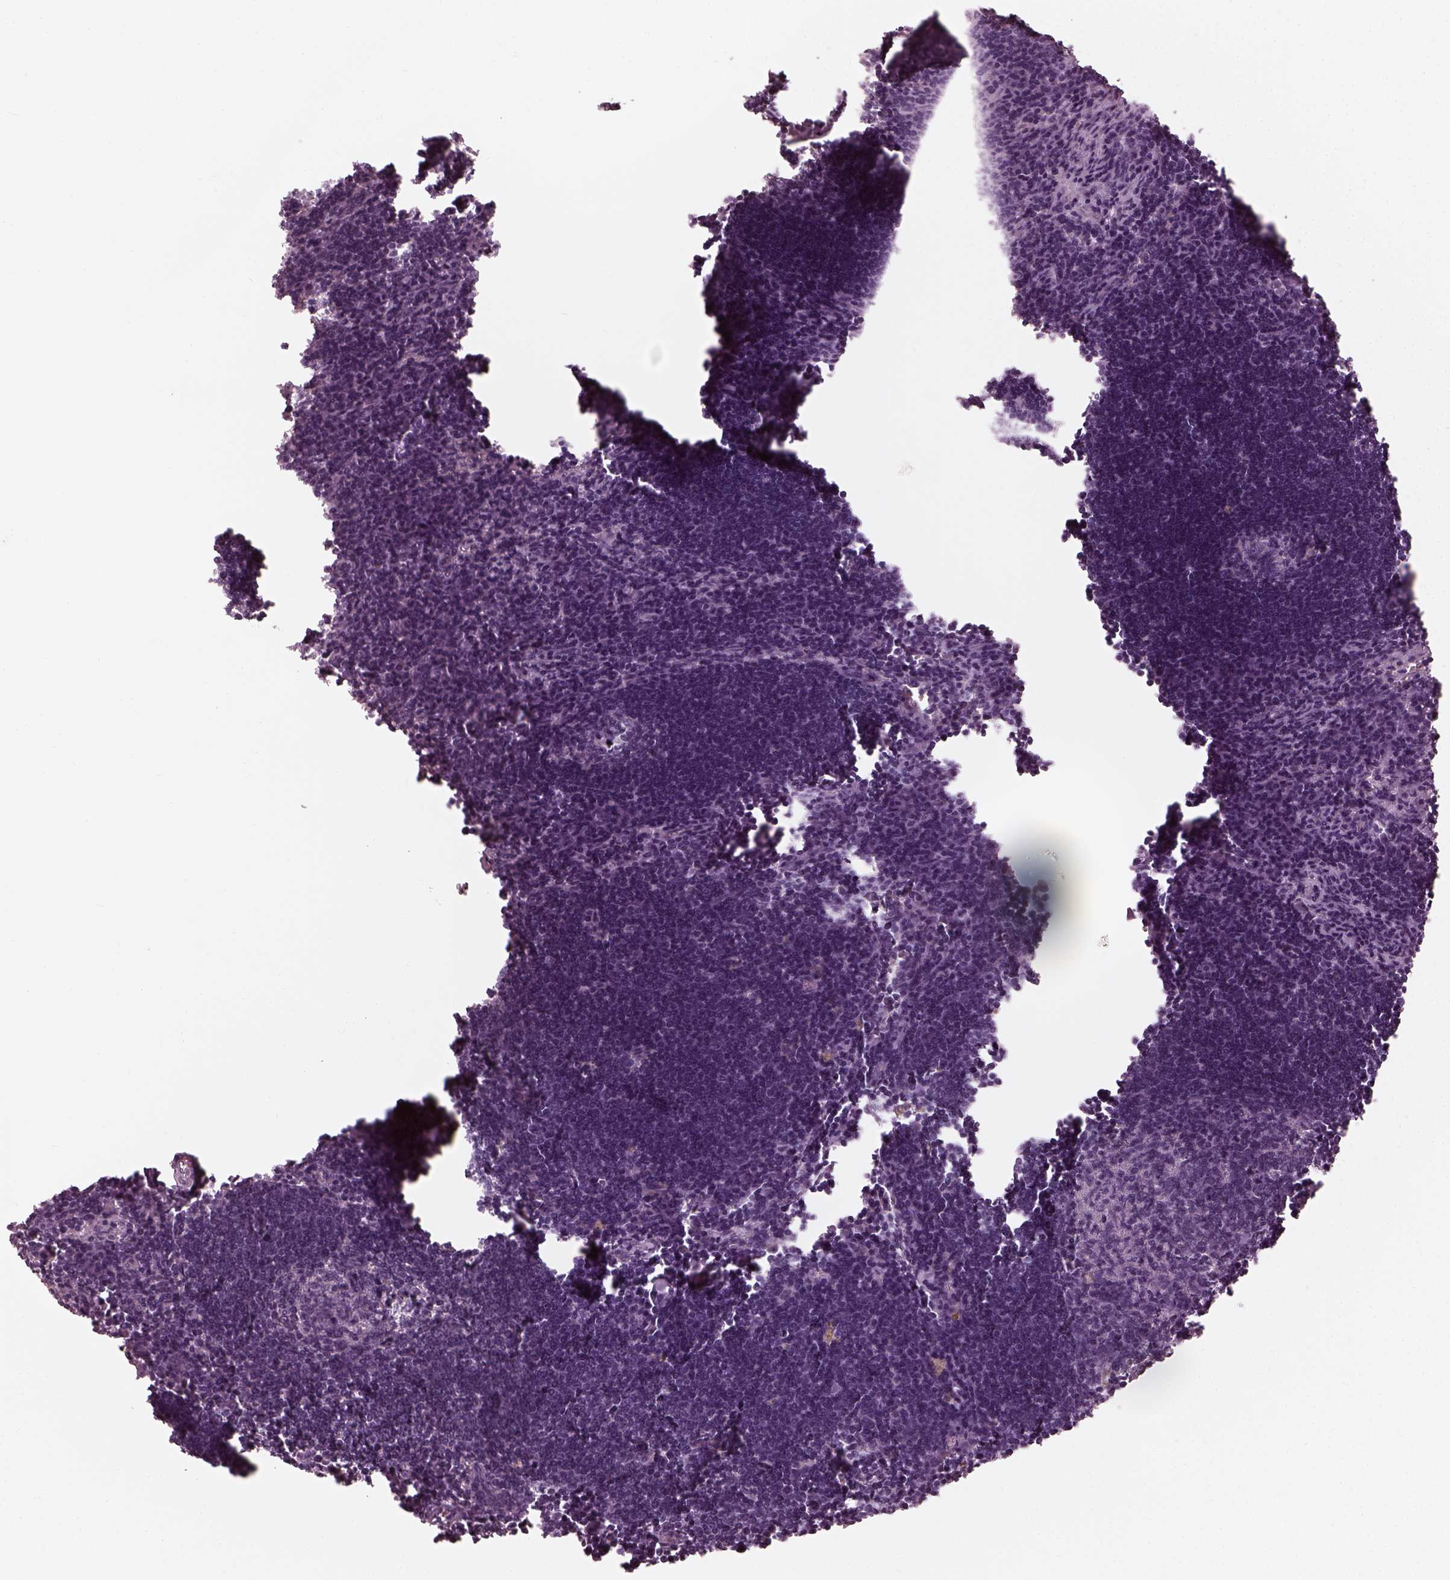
{"staining": {"intensity": "negative", "quantity": "none", "location": "none"}, "tissue": "lymph node", "cell_type": "Germinal center cells", "image_type": "normal", "snomed": [{"axis": "morphology", "description": "Normal tissue, NOS"}, {"axis": "topography", "description": "Lymph node"}], "caption": "DAB (3,3'-diaminobenzidine) immunohistochemical staining of unremarkable human lymph node demonstrates no significant expression in germinal center cells. (DAB (3,3'-diaminobenzidine) immunohistochemistry (IHC), high magnification).", "gene": "SAXO2", "patient": {"sex": "male", "age": 55}}